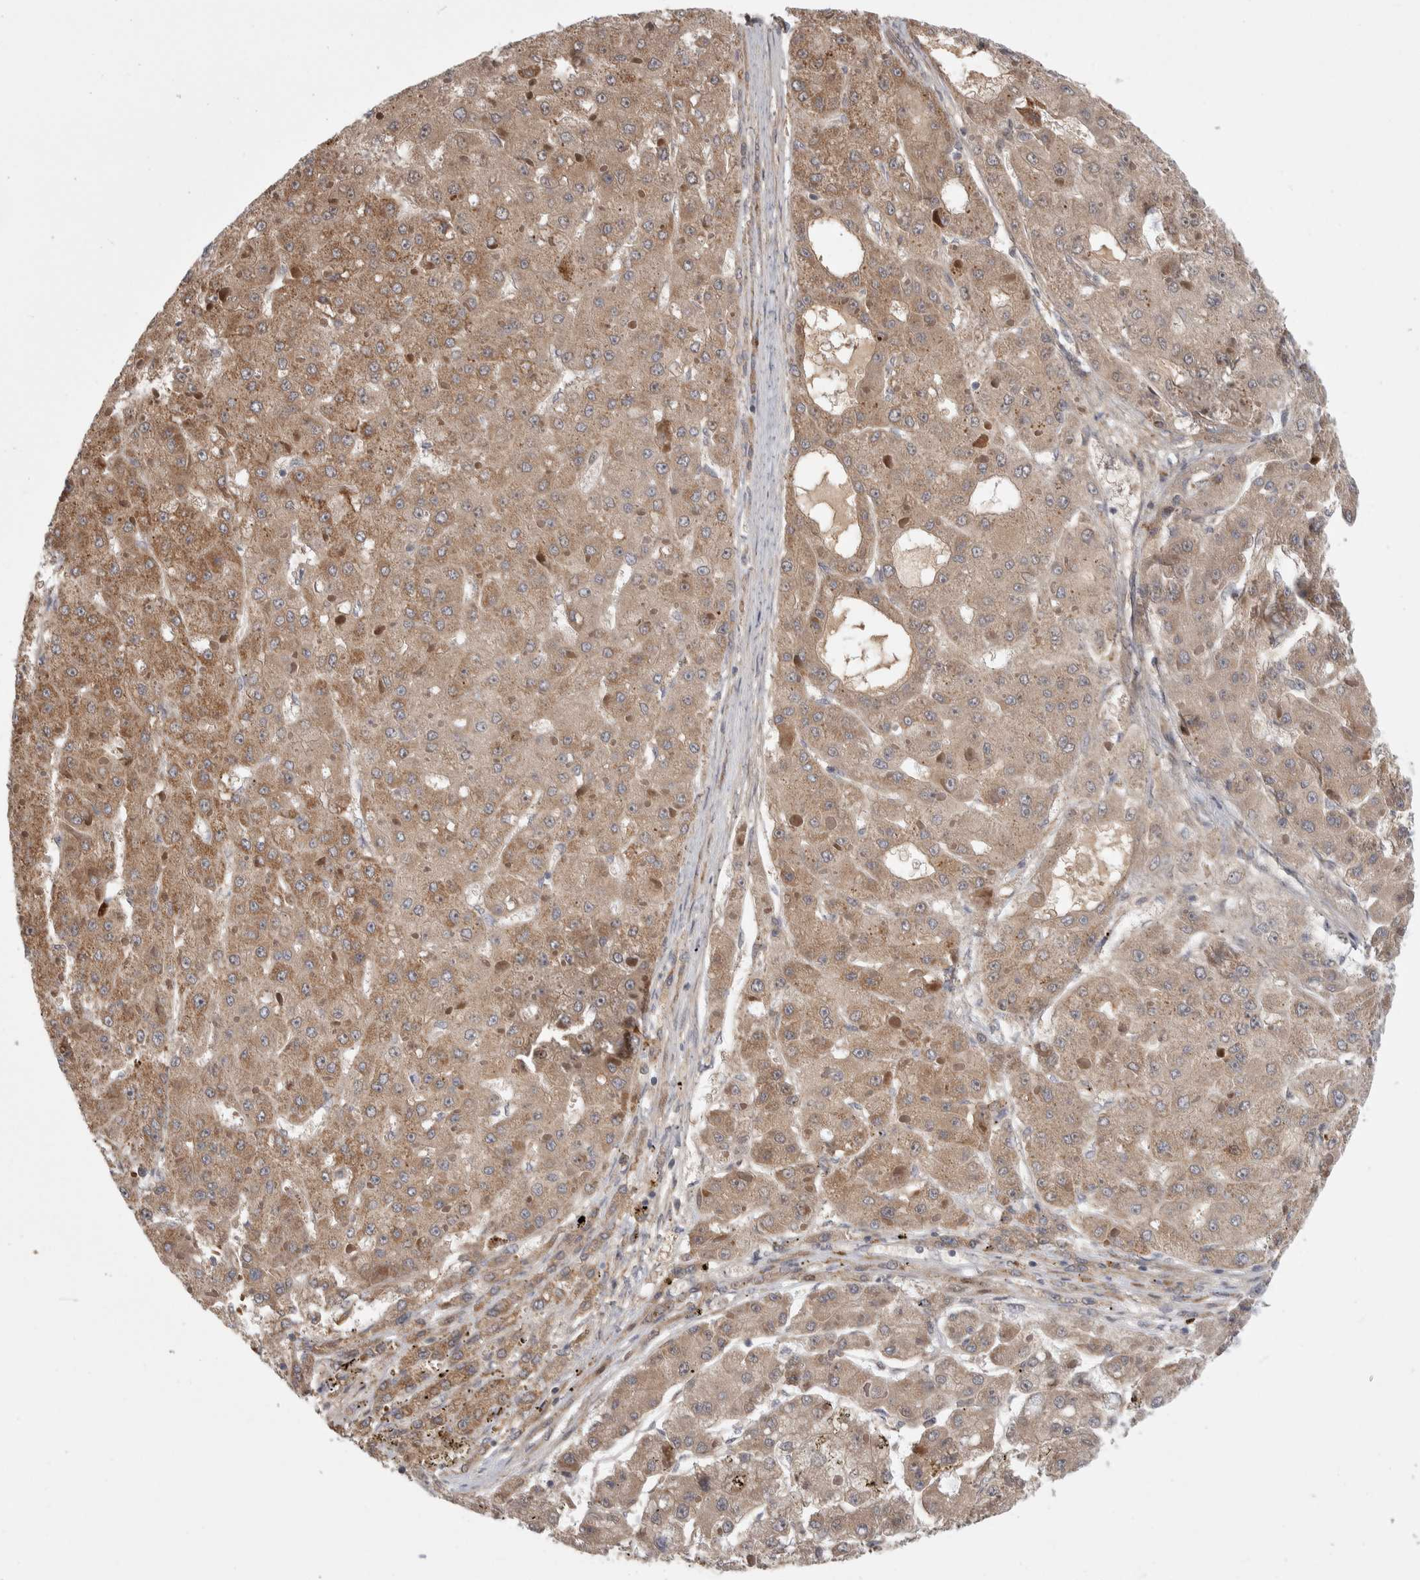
{"staining": {"intensity": "moderate", "quantity": ">75%", "location": "cytoplasmic/membranous"}, "tissue": "liver cancer", "cell_type": "Tumor cells", "image_type": "cancer", "snomed": [{"axis": "morphology", "description": "Carcinoma, Hepatocellular, NOS"}, {"axis": "topography", "description": "Liver"}], "caption": "This is an image of IHC staining of liver hepatocellular carcinoma, which shows moderate expression in the cytoplasmic/membranous of tumor cells.", "gene": "PSMG3", "patient": {"sex": "female", "age": 73}}